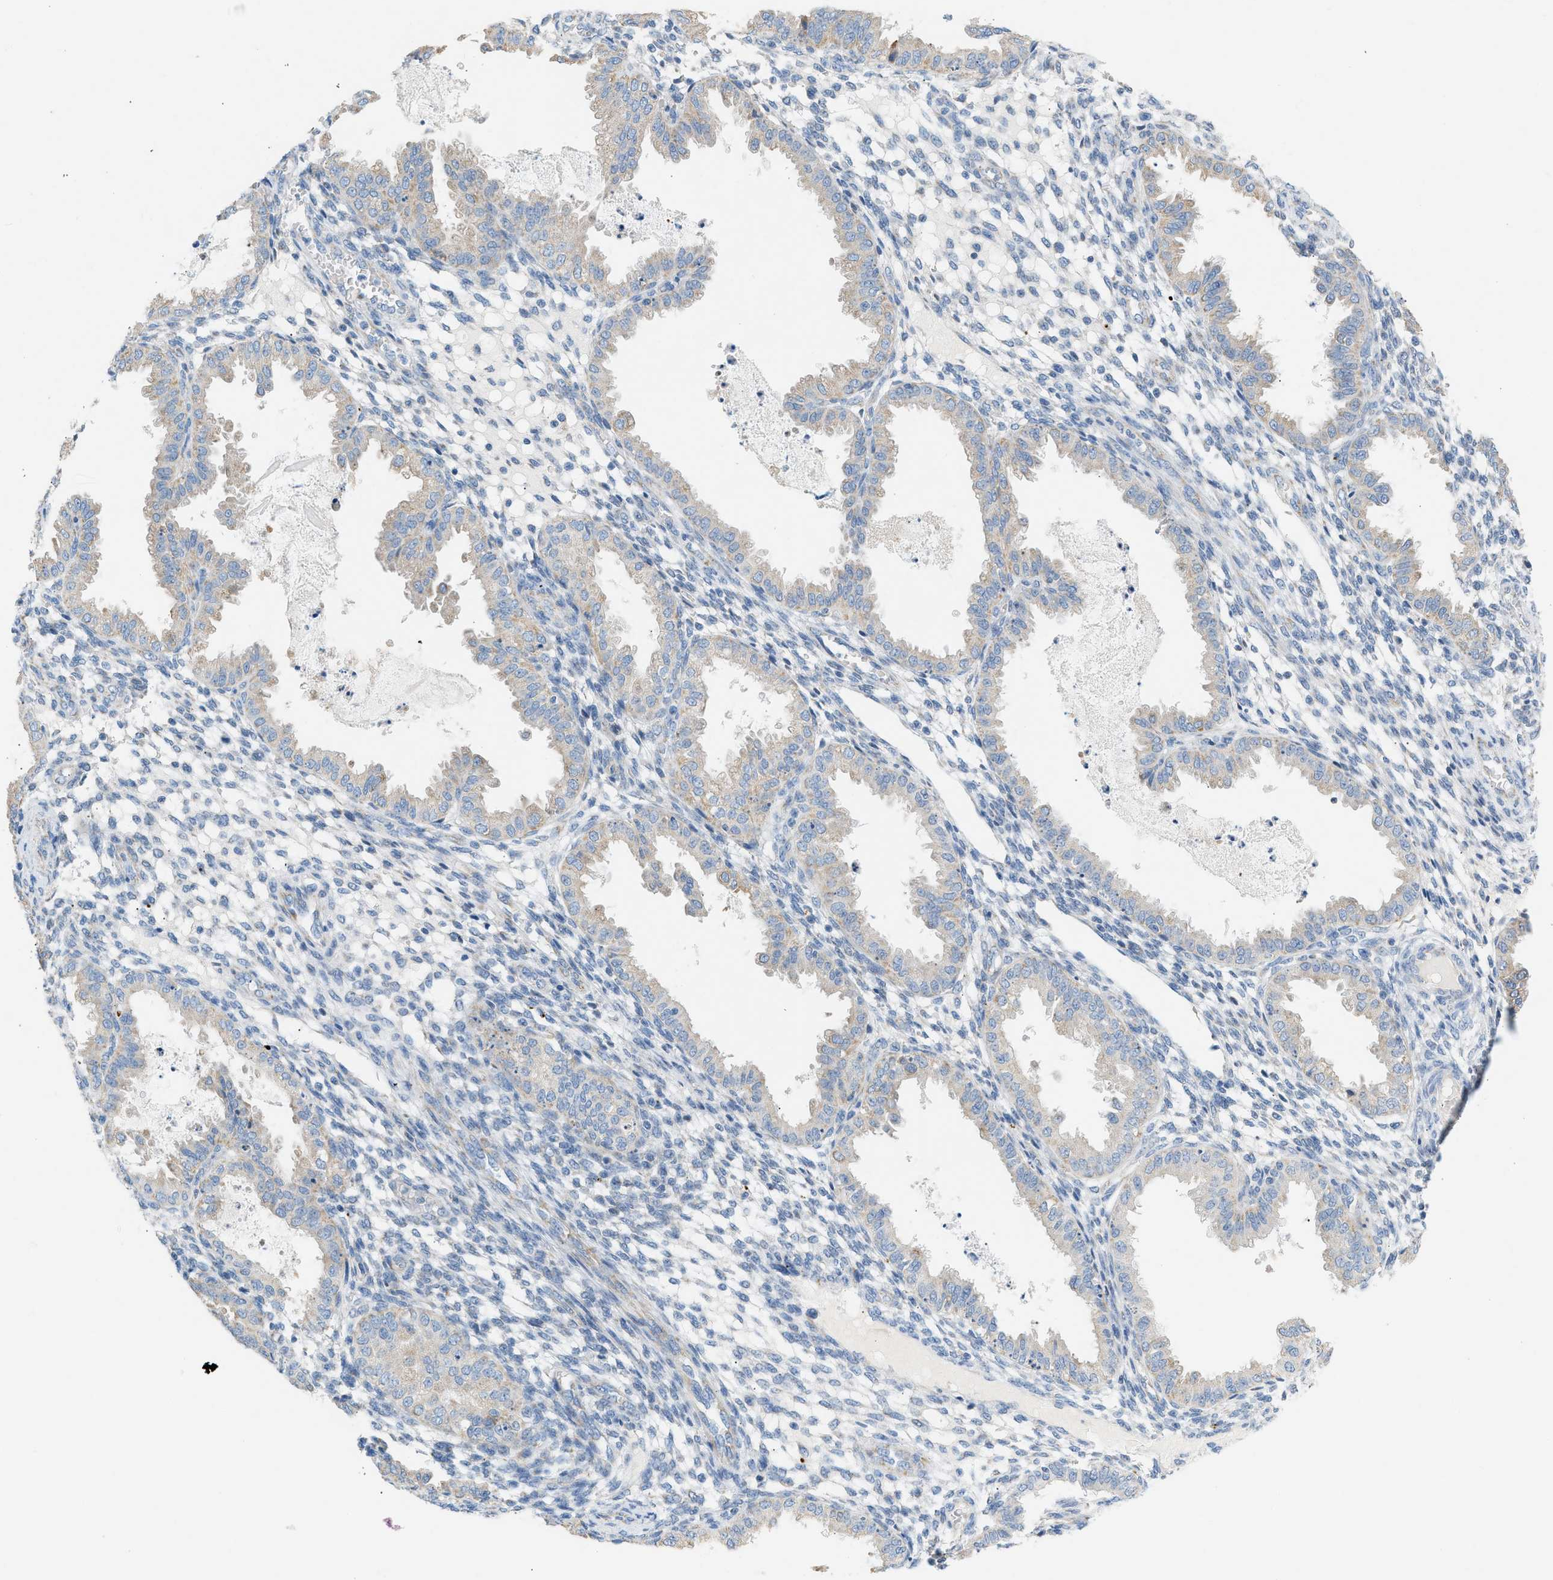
{"staining": {"intensity": "negative", "quantity": "none", "location": "none"}, "tissue": "endometrium", "cell_type": "Cells in endometrial stroma", "image_type": "normal", "snomed": [{"axis": "morphology", "description": "Normal tissue, NOS"}, {"axis": "topography", "description": "Endometrium"}], "caption": "Immunohistochemistry of normal human endometrium displays no positivity in cells in endometrial stroma.", "gene": "NDUFS8", "patient": {"sex": "female", "age": 33}}